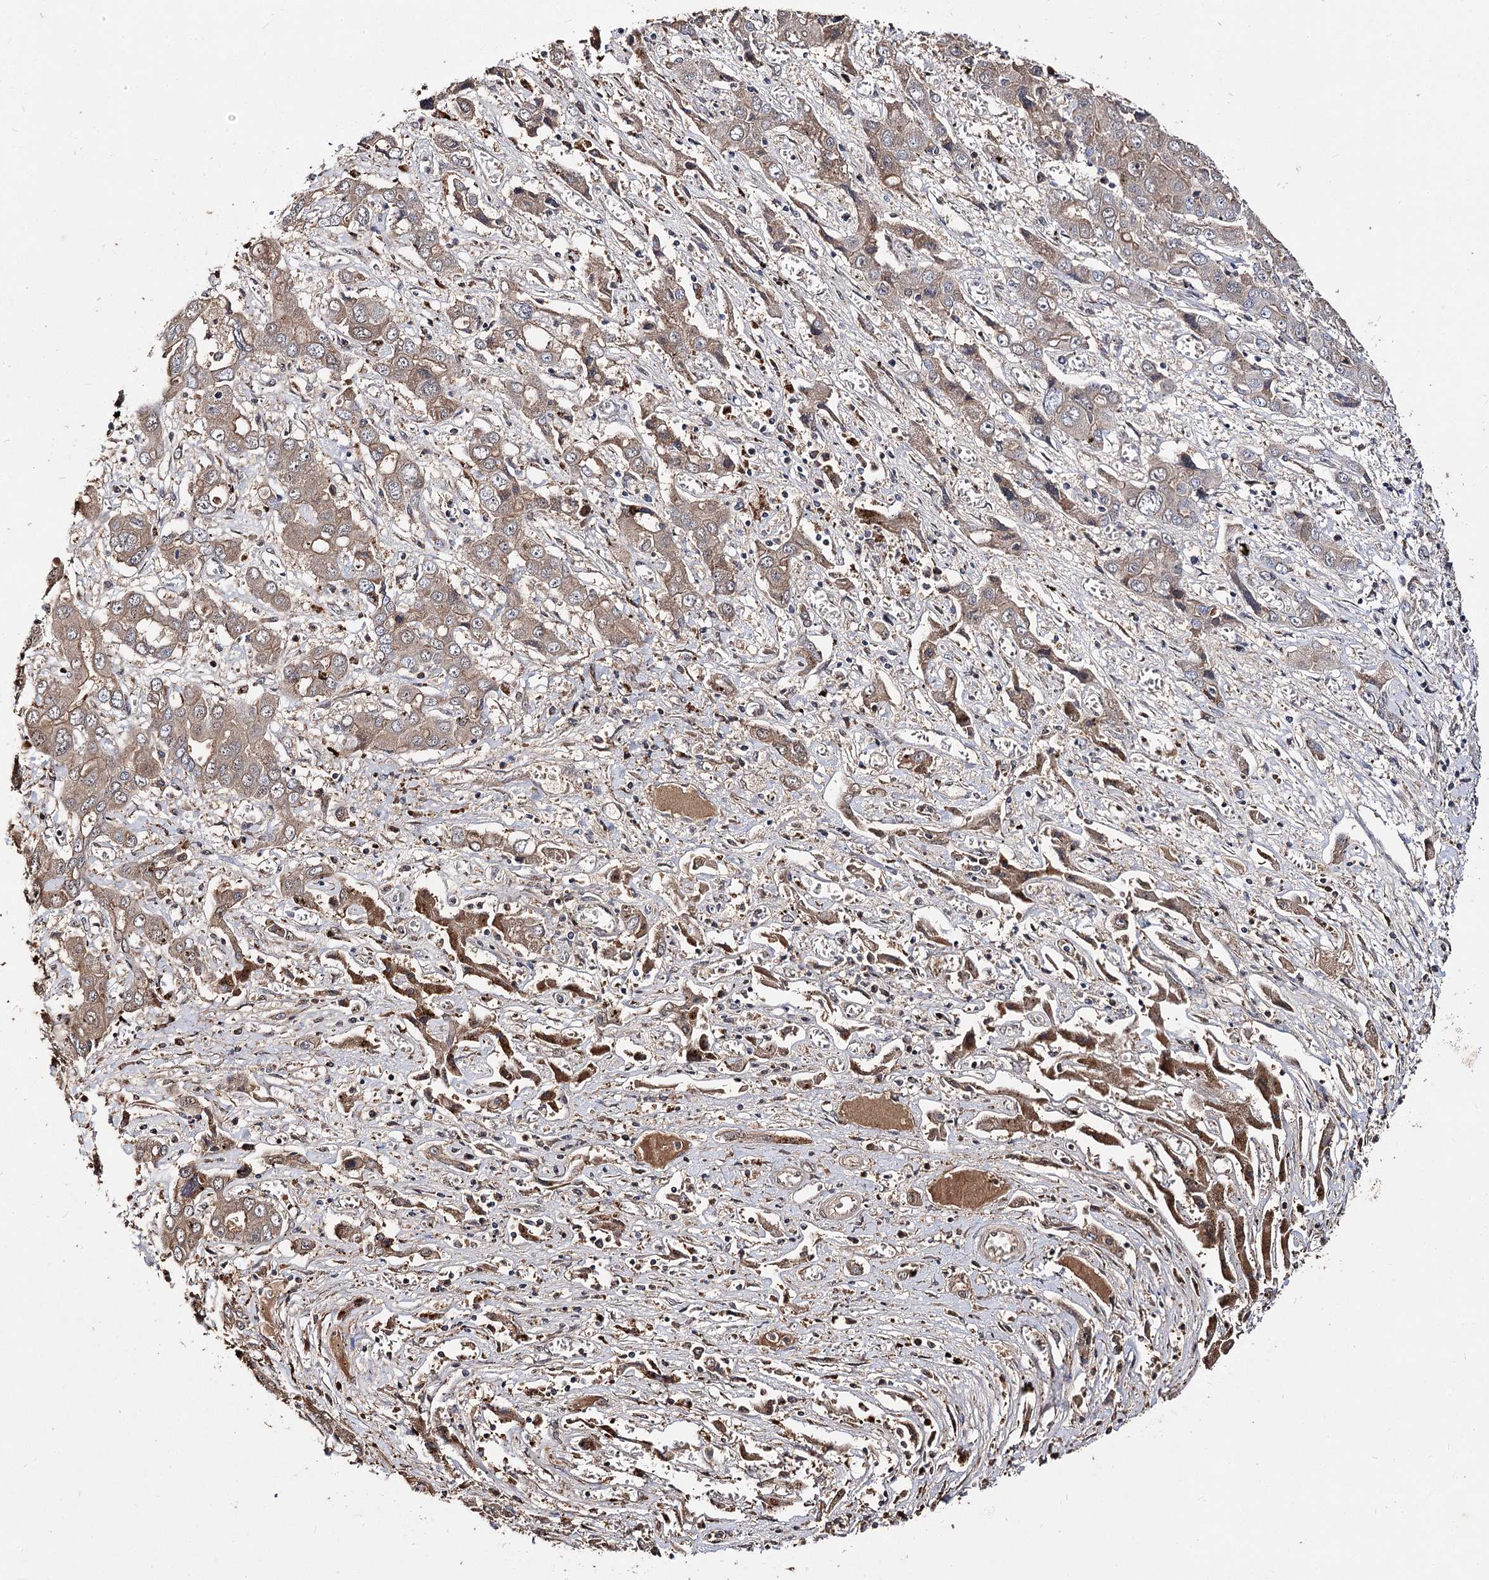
{"staining": {"intensity": "weak", "quantity": "25%-75%", "location": "cytoplasmic/membranous"}, "tissue": "liver cancer", "cell_type": "Tumor cells", "image_type": "cancer", "snomed": [{"axis": "morphology", "description": "Cholangiocarcinoma"}, {"axis": "topography", "description": "Liver"}], "caption": "Human cholangiocarcinoma (liver) stained with a brown dye exhibits weak cytoplasmic/membranous positive expression in about 25%-75% of tumor cells.", "gene": "ARL13A", "patient": {"sex": "male", "age": 67}}